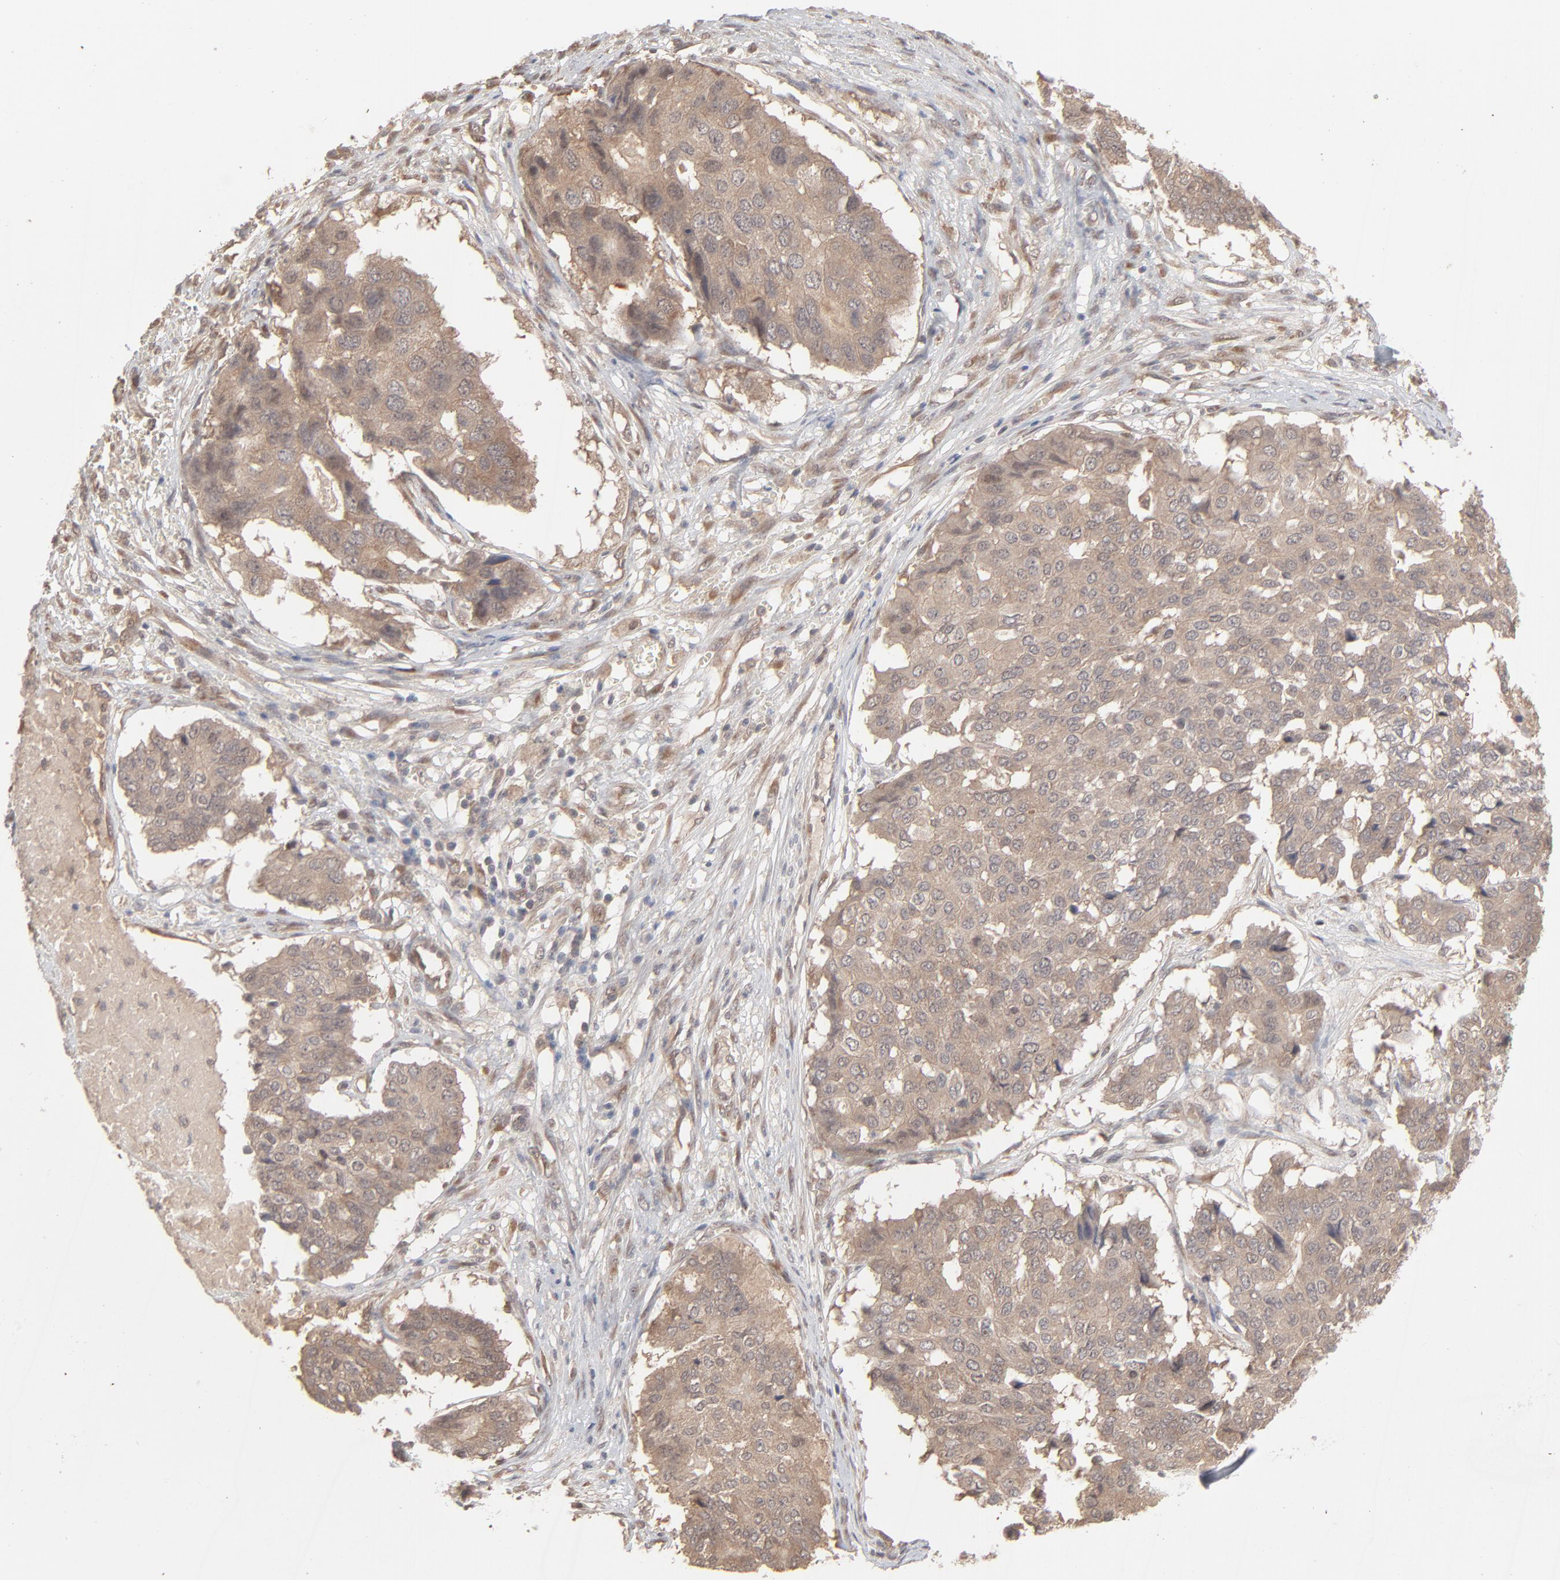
{"staining": {"intensity": "moderate", "quantity": ">75%", "location": "cytoplasmic/membranous"}, "tissue": "pancreatic cancer", "cell_type": "Tumor cells", "image_type": "cancer", "snomed": [{"axis": "morphology", "description": "Adenocarcinoma, NOS"}, {"axis": "topography", "description": "Pancreas"}], "caption": "Immunohistochemical staining of pancreatic cancer exhibits medium levels of moderate cytoplasmic/membranous protein positivity in about >75% of tumor cells.", "gene": "SCFD1", "patient": {"sex": "male", "age": 50}}